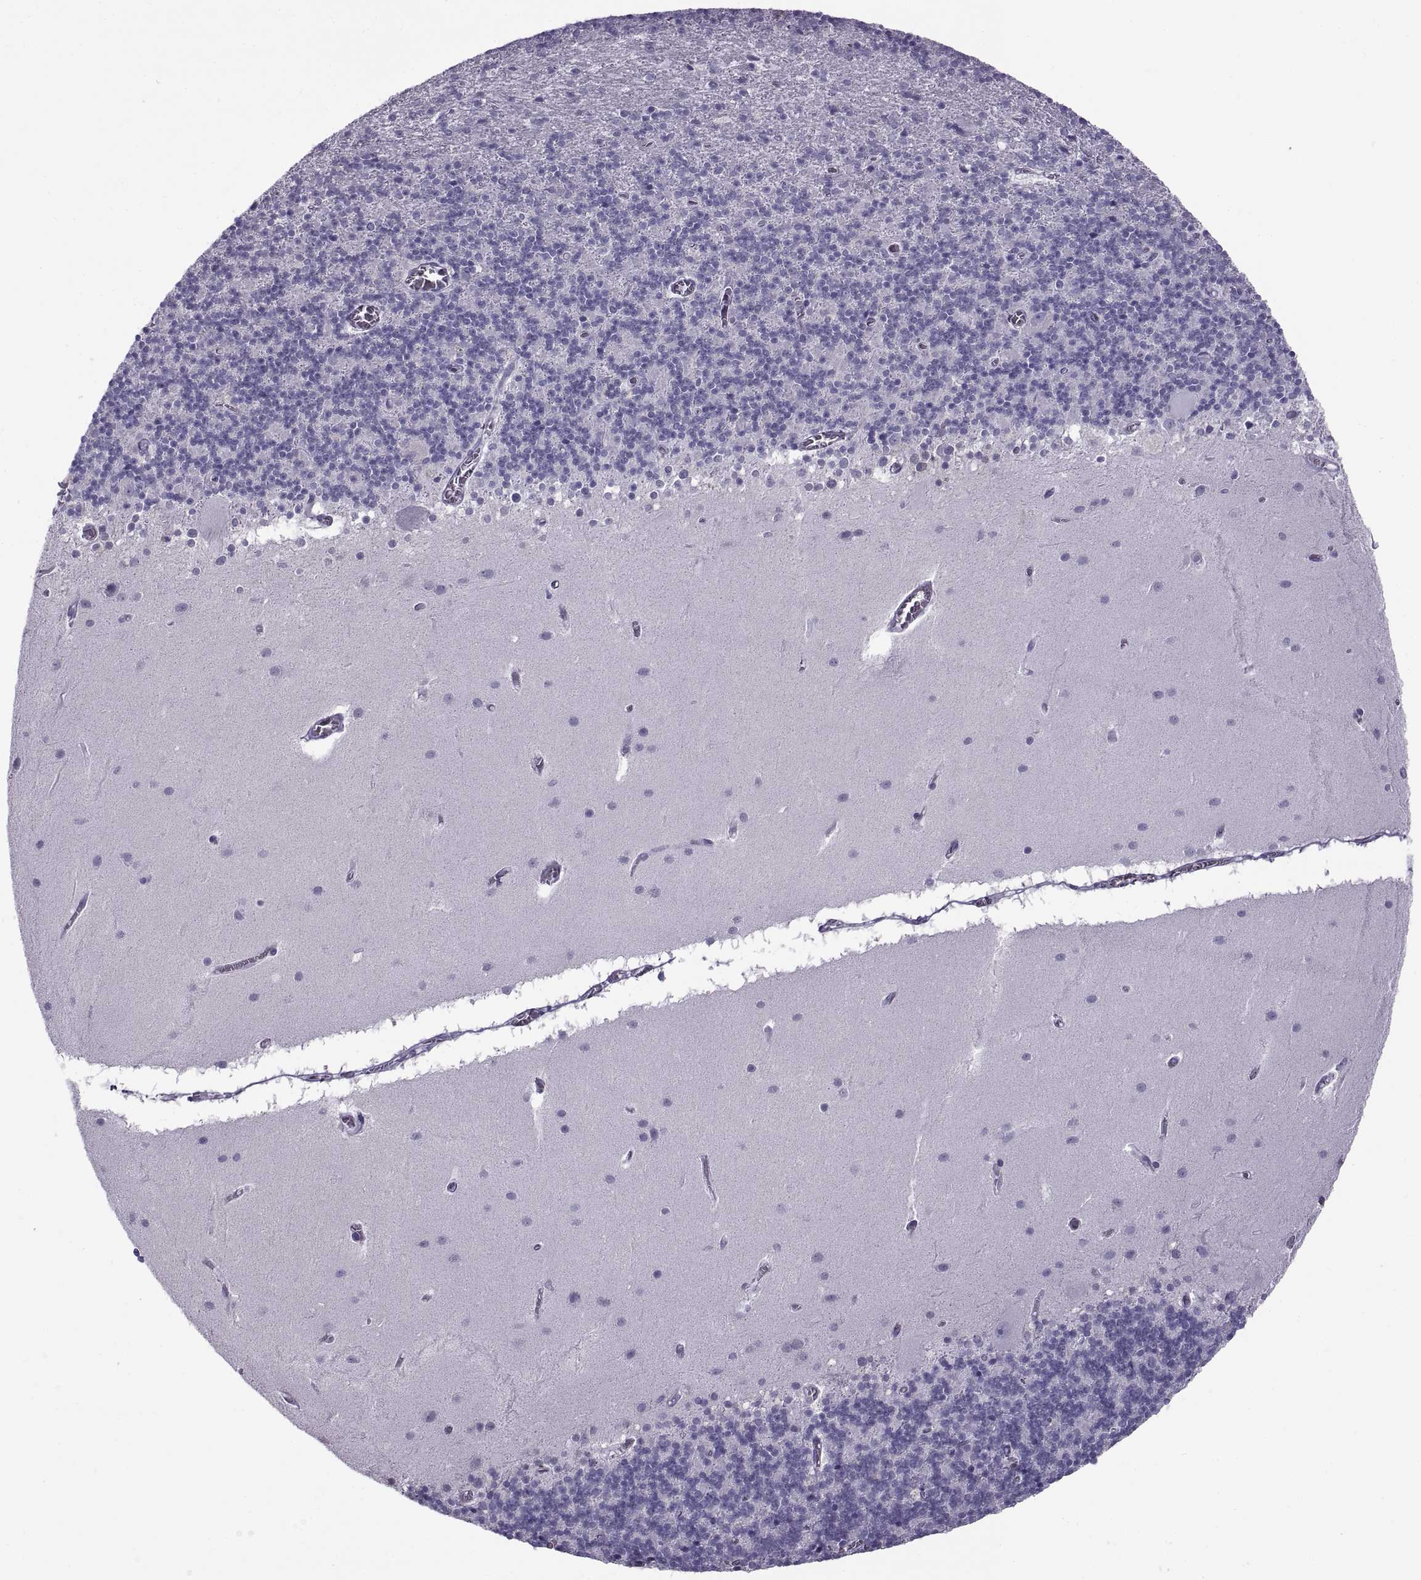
{"staining": {"intensity": "negative", "quantity": "none", "location": "none"}, "tissue": "cerebellum", "cell_type": "Cells in granular layer", "image_type": "normal", "snomed": [{"axis": "morphology", "description": "Normal tissue, NOS"}, {"axis": "topography", "description": "Cerebellum"}], "caption": "The photomicrograph exhibits no significant expression in cells in granular layer of cerebellum.", "gene": "RLBP1", "patient": {"sex": "male", "age": 70}}